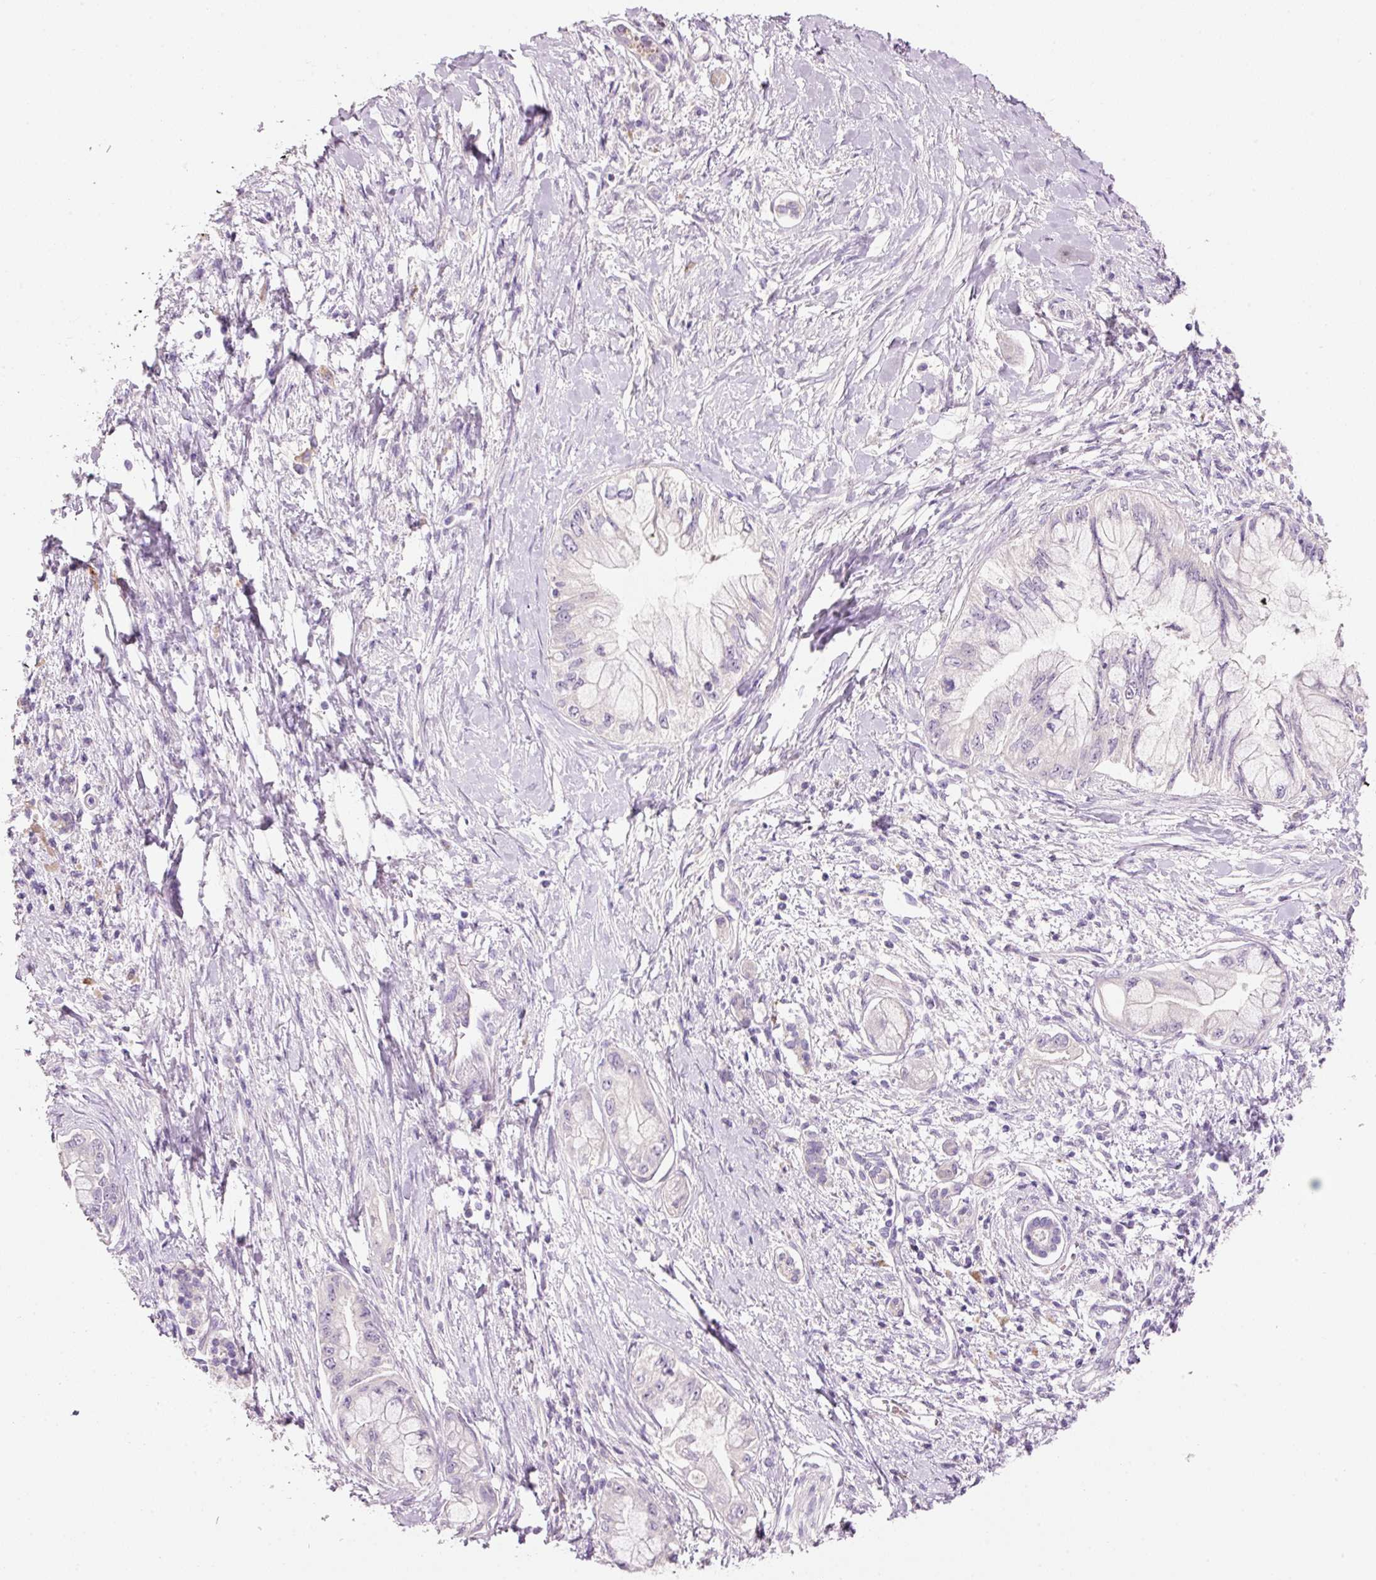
{"staining": {"intensity": "negative", "quantity": "none", "location": "none"}, "tissue": "pancreatic cancer", "cell_type": "Tumor cells", "image_type": "cancer", "snomed": [{"axis": "morphology", "description": "Adenocarcinoma, NOS"}, {"axis": "topography", "description": "Pancreas"}], "caption": "Protein analysis of pancreatic cancer shows no significant staining in tumor cells. (DAB (3,3'-diaminobenzidine) IHC with hematoxylin counter stain).", "gene": "TENT5C", "patient": {"sex": "male", "age": 48}}